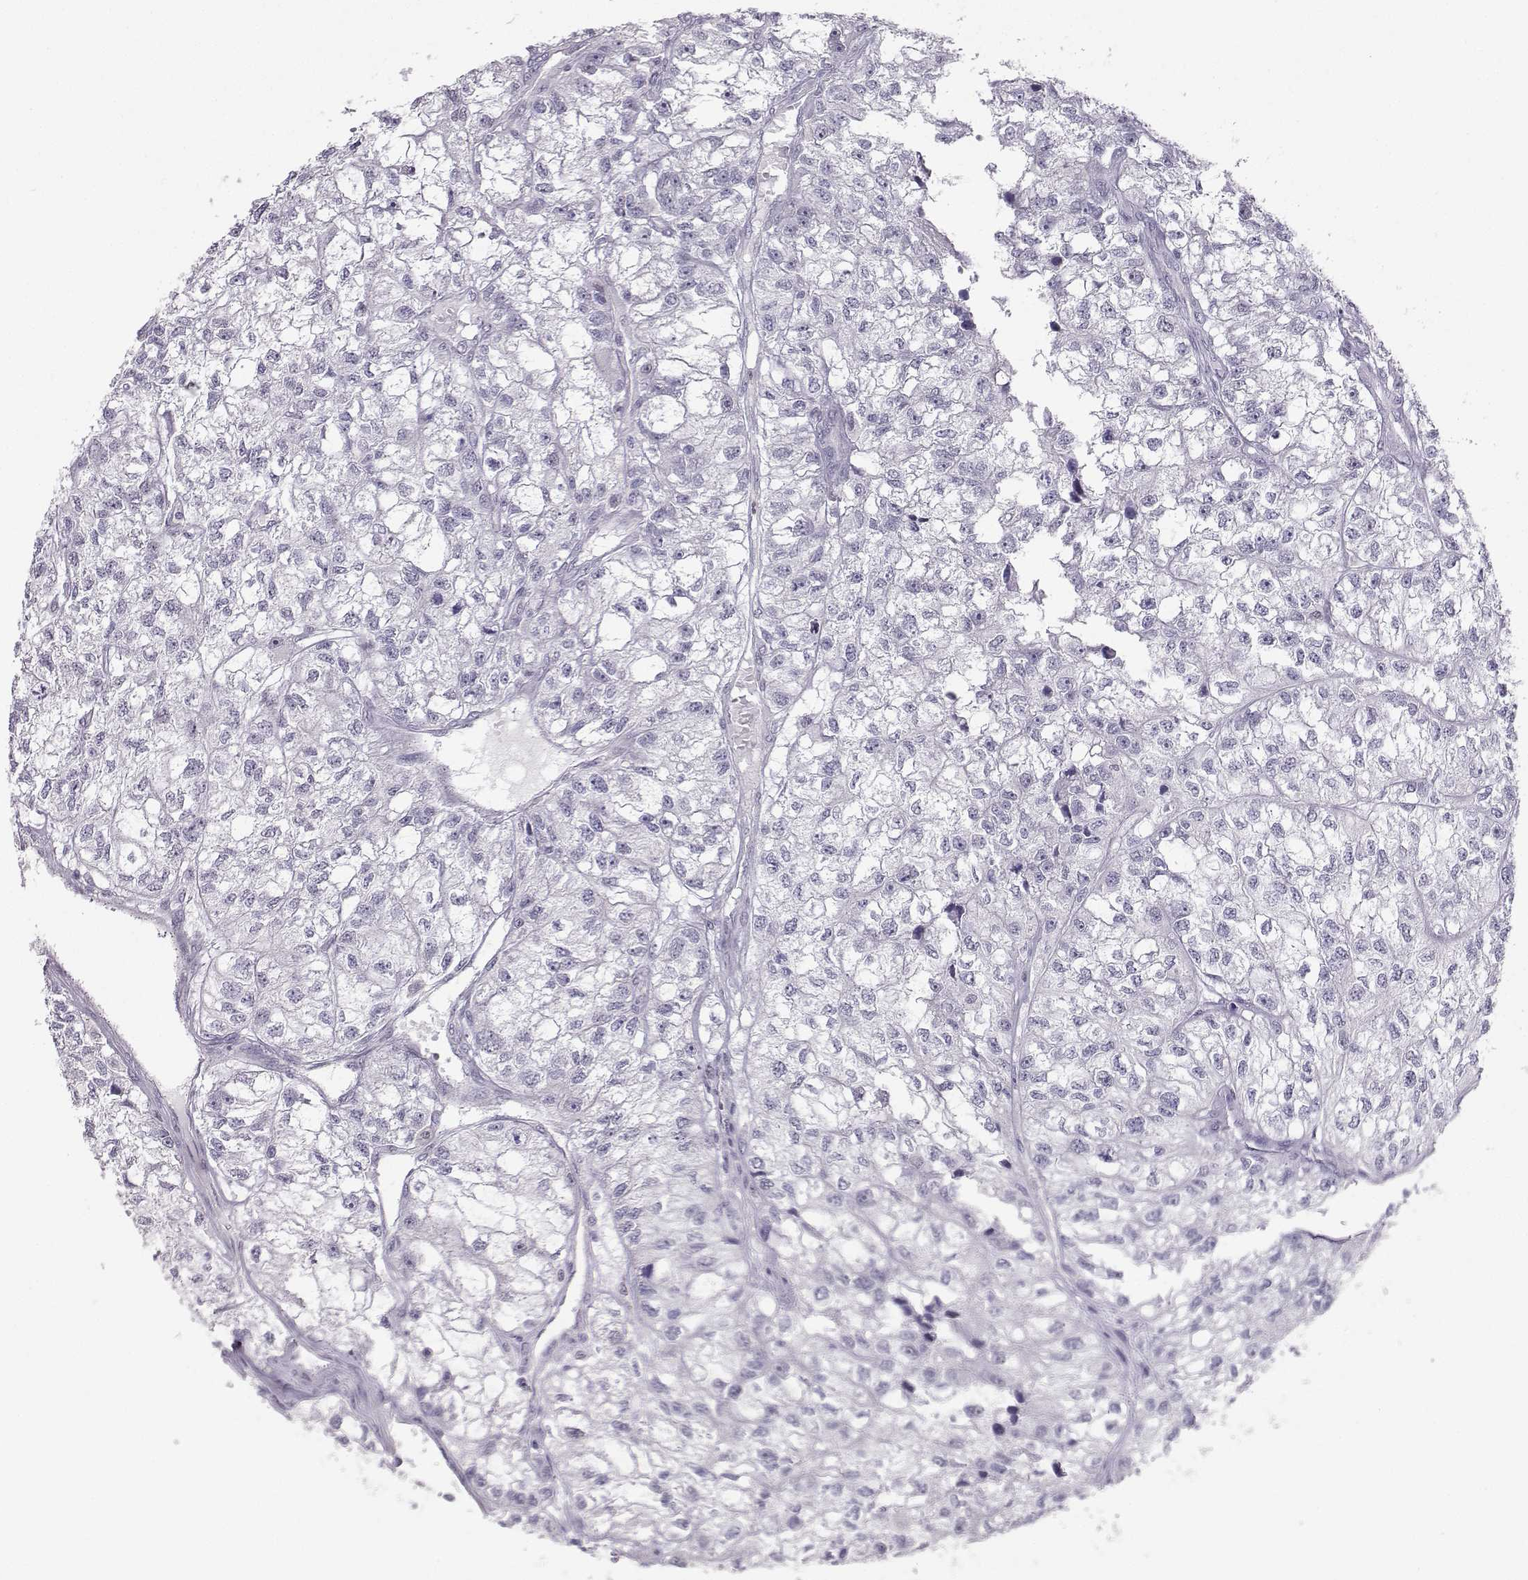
{"staining": {"intensity": "negative", "quantity": "none", "location": "none"}, "tissue": "renal cancer", "cell_type": "Tumor cells", "image_type": "cancer", "snomed": [{"axis": "morphology", "description": "Adenocarcinoma, NOS"}, {"axis": "topography", "description": "Kidney"}], "caption": "DAB (3,3'-diaminobenzidine) immunohistochemical staining of renal cancer (adenocarcinoma) demonstrates no significant positivity in tumor cells.", "gene": "TEDC2", "patient": {"sex": "male", "age": 56}}